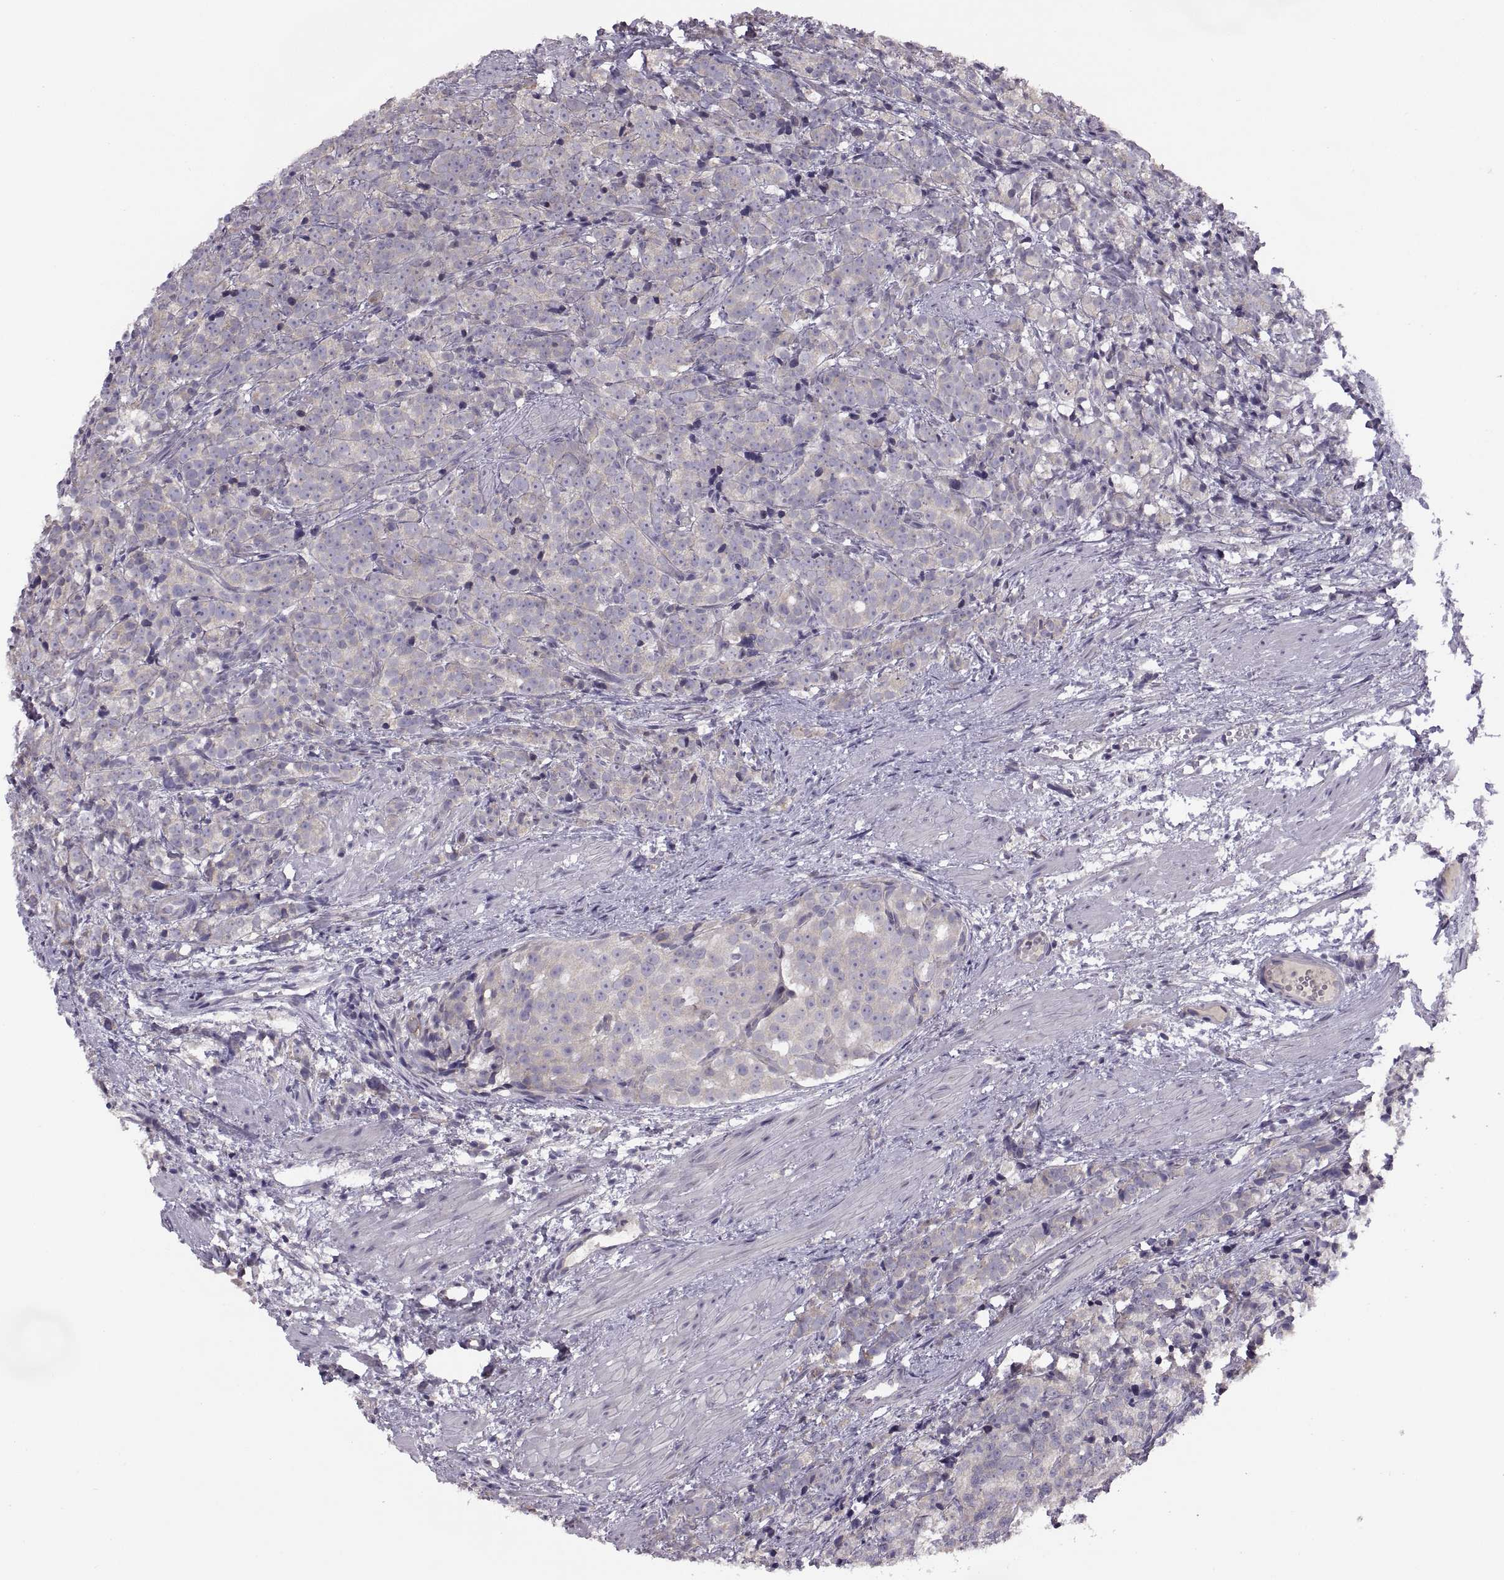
{"staining": {"intensity": "negative", "quantity": "none", "location": "none"}, "tissue": "prostate cancer", "cell_type": "Tumor cells", "image_type": "cancer", "snomed": [{"axis": "morphology", "description": "Adenocarcinoma, High grade"}, {"axis": "topography", "description": "Prostate"}], "caption": "Tumor cells show no significant protein positivity in prostate high-grade adenocarcinoma.", "gene": "ACSBG2", "patient": {"sex": "male", "age": 53}}